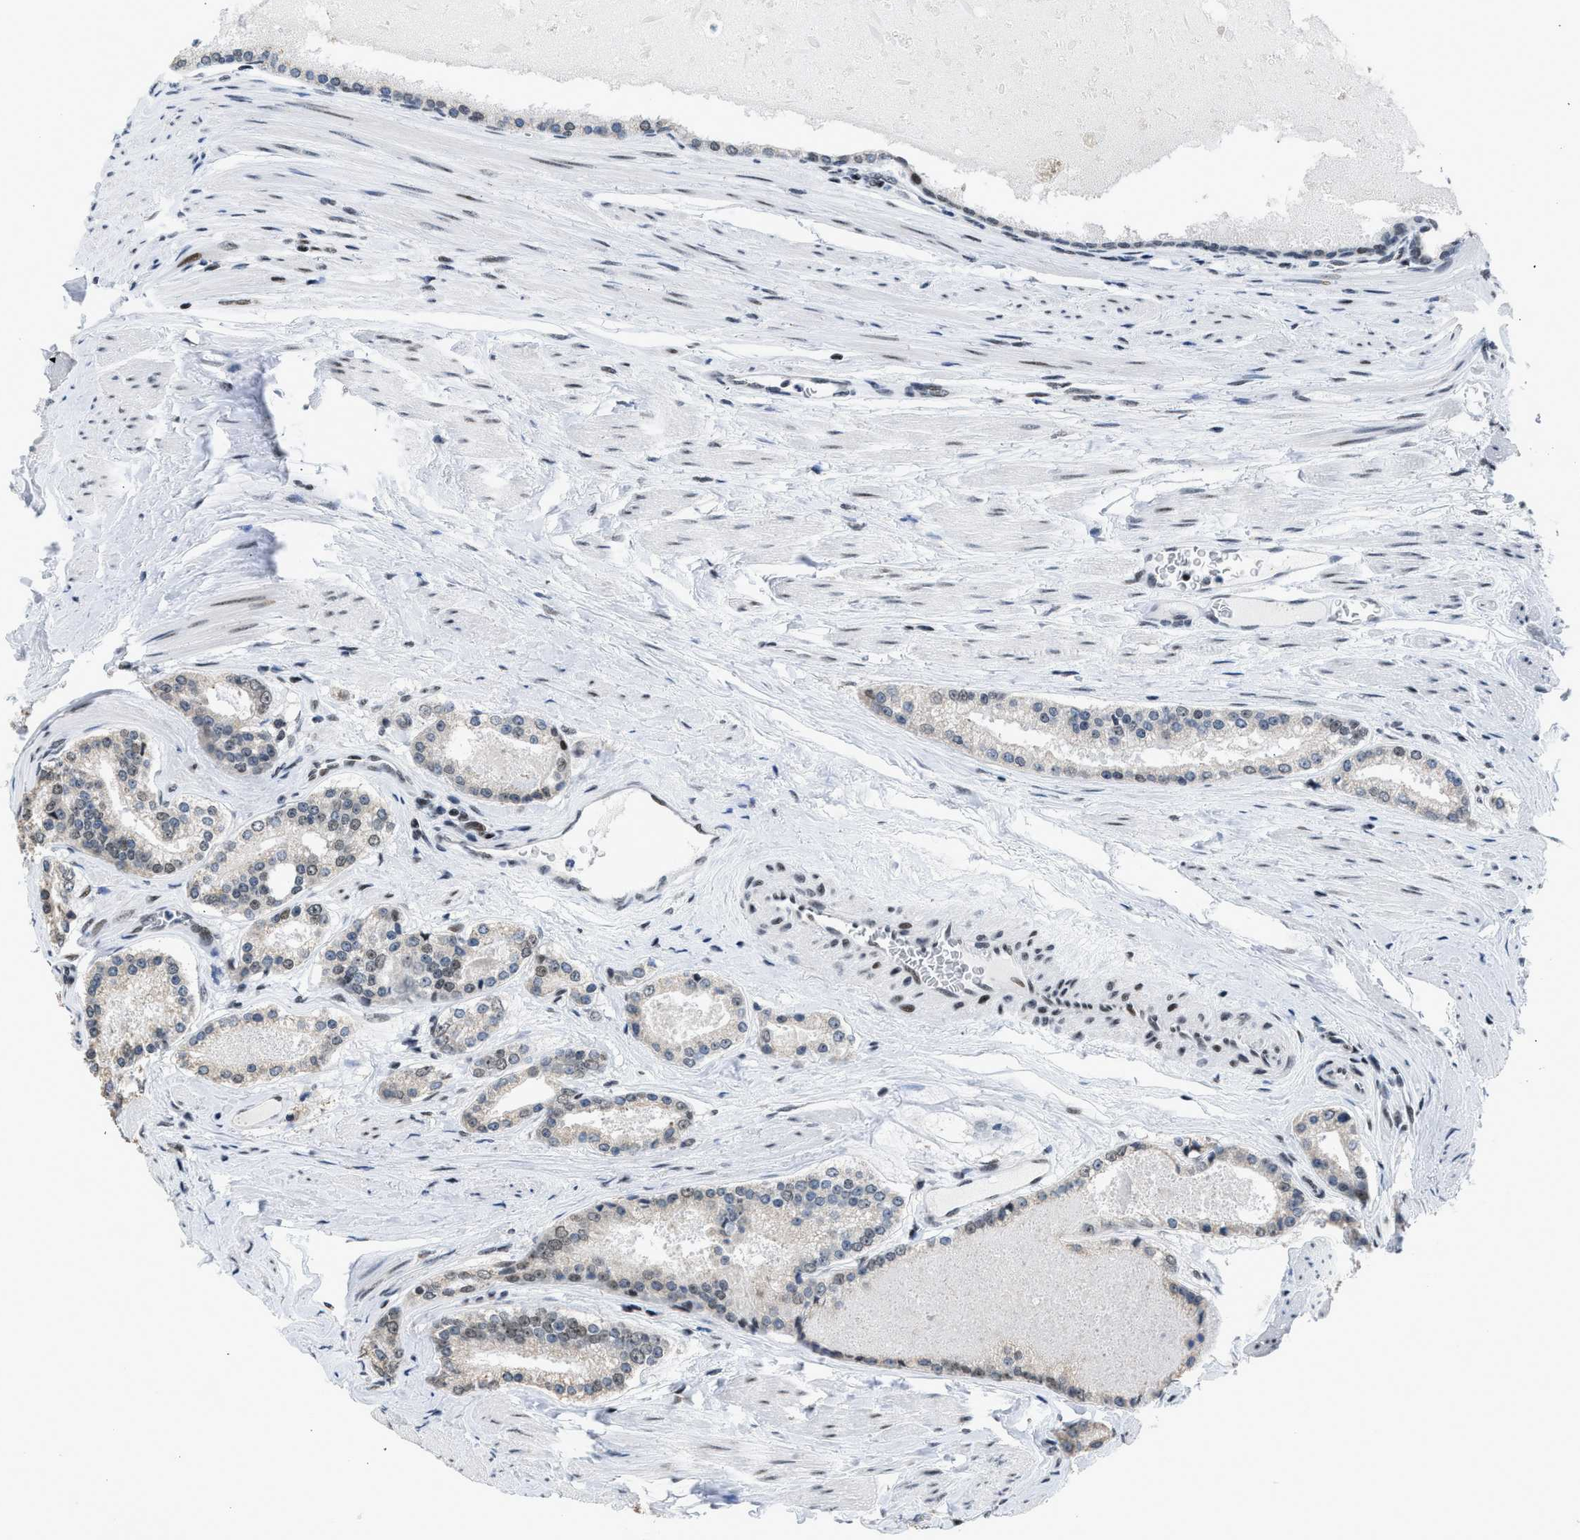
{"staining": {"intensity": "weak", "quantity": "<25%", "location": "nuclear"}, "tissue": "prostate cancer", "cell_type": "Tumor cells", "image_type": "cancer", "snomed": [{"axis": "morphology", "description": "Adenocarcinoma, Low grade"}, {"axis": "topography", "description": "Prostate"}], "caption": "IHC micrograph of neoplastic tissue: human low-grade adenocarcinoma (prostate) stained with DAB displays no significant protein expression in tumor cells.", "gene": "TERF2IP", "patient": {"sex": "male", "age": 70}}